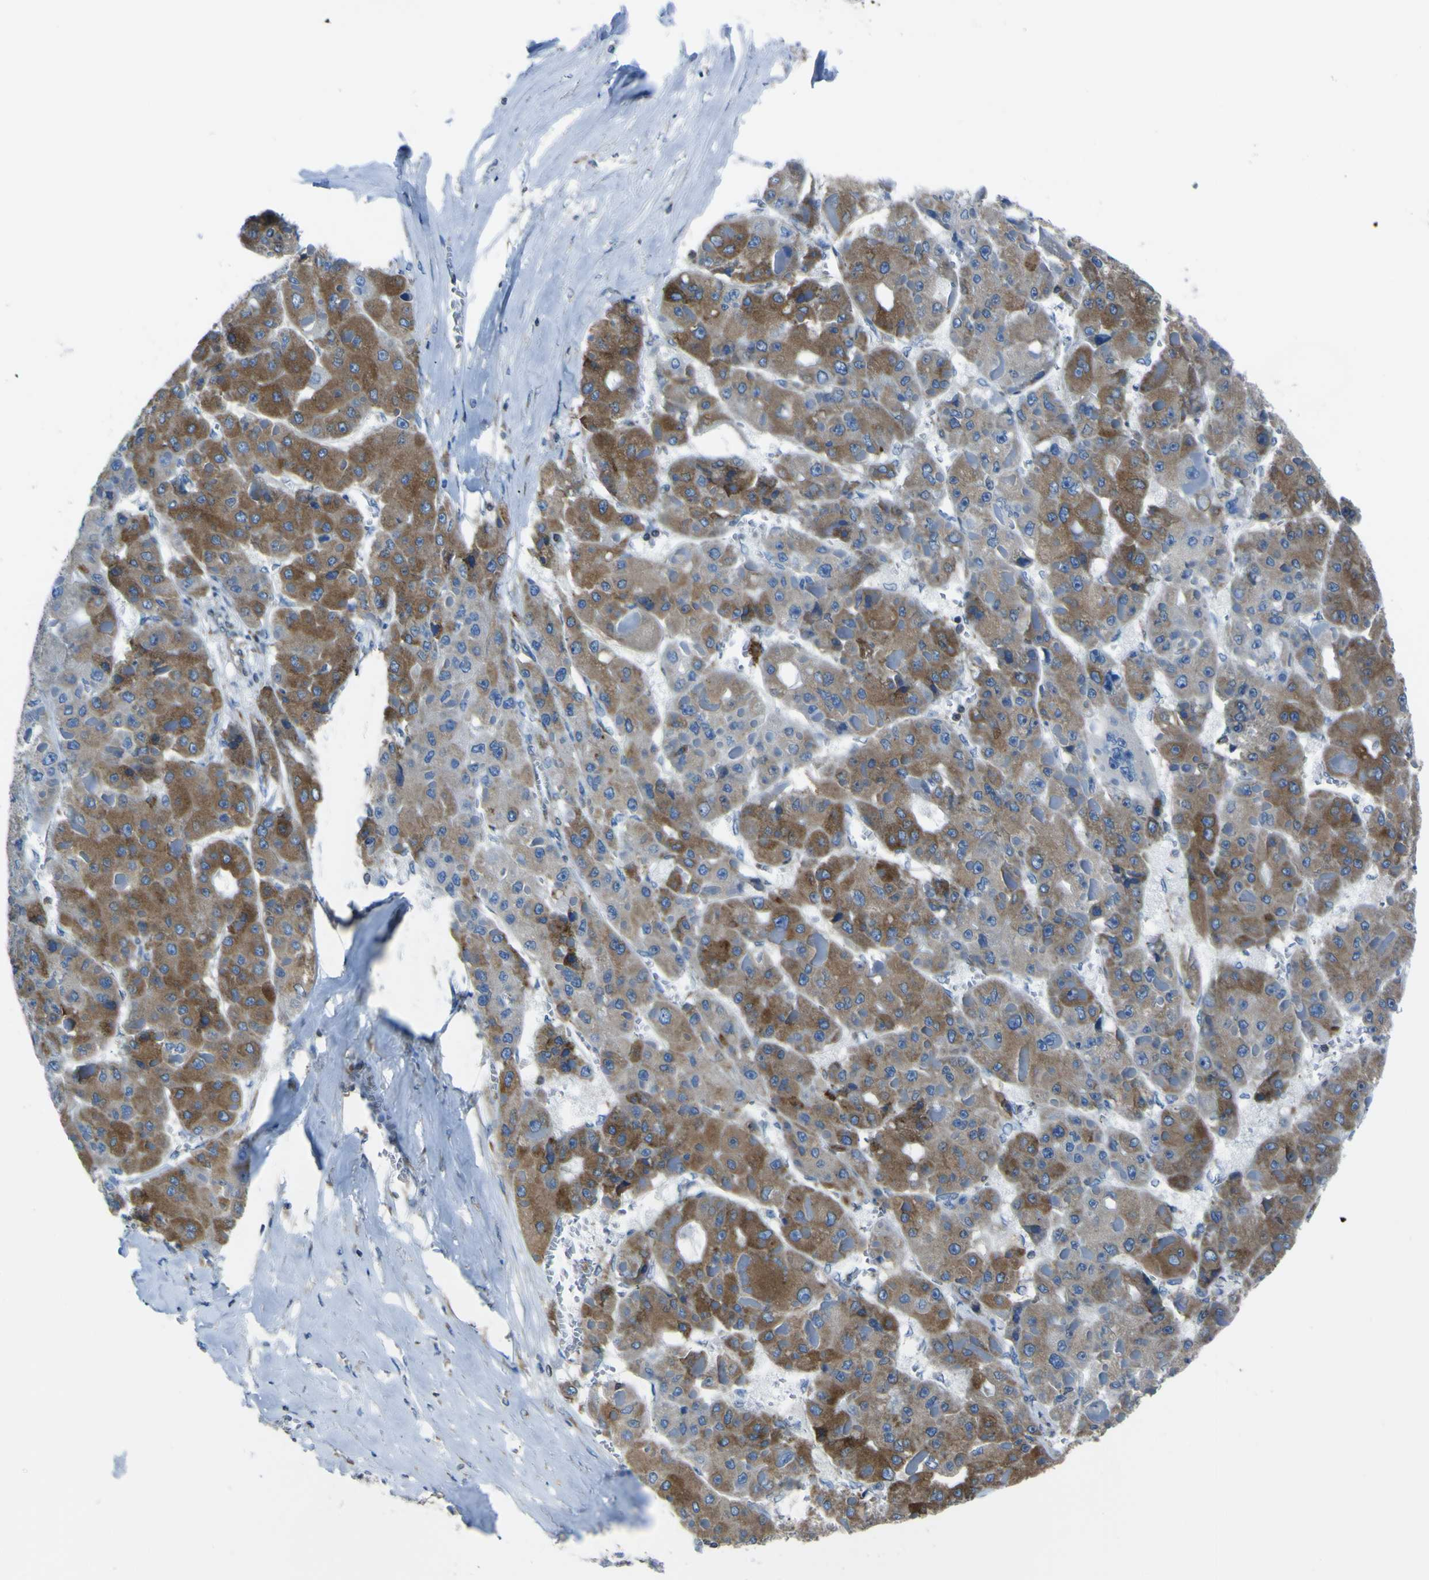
{"staining": {"intensity": "moderate", "quantity": ">75%", "location": "cytoplasmic/membranous"}, "tissue": "liver cancer", "cell_type": "Tumor cells", "image_type": "cancer", "snomed": [{"axis": "morphology", "description": "Carcinoma, Hepatocellular, NOS"}, {"axis": "topography", "description": "Liver"}], "caption": "Liver cancer (hepatocellular carcinoma) tissue exhibits moderate cytoplasmic/membranous positivity in about >75% of tumor cells (Stains: DAB in brown, nuclei in blue, Microscopy: brightfield microscopy at high magnification).", "gene": "STIM1", "patient": {"sex": "female", "age": 73}}